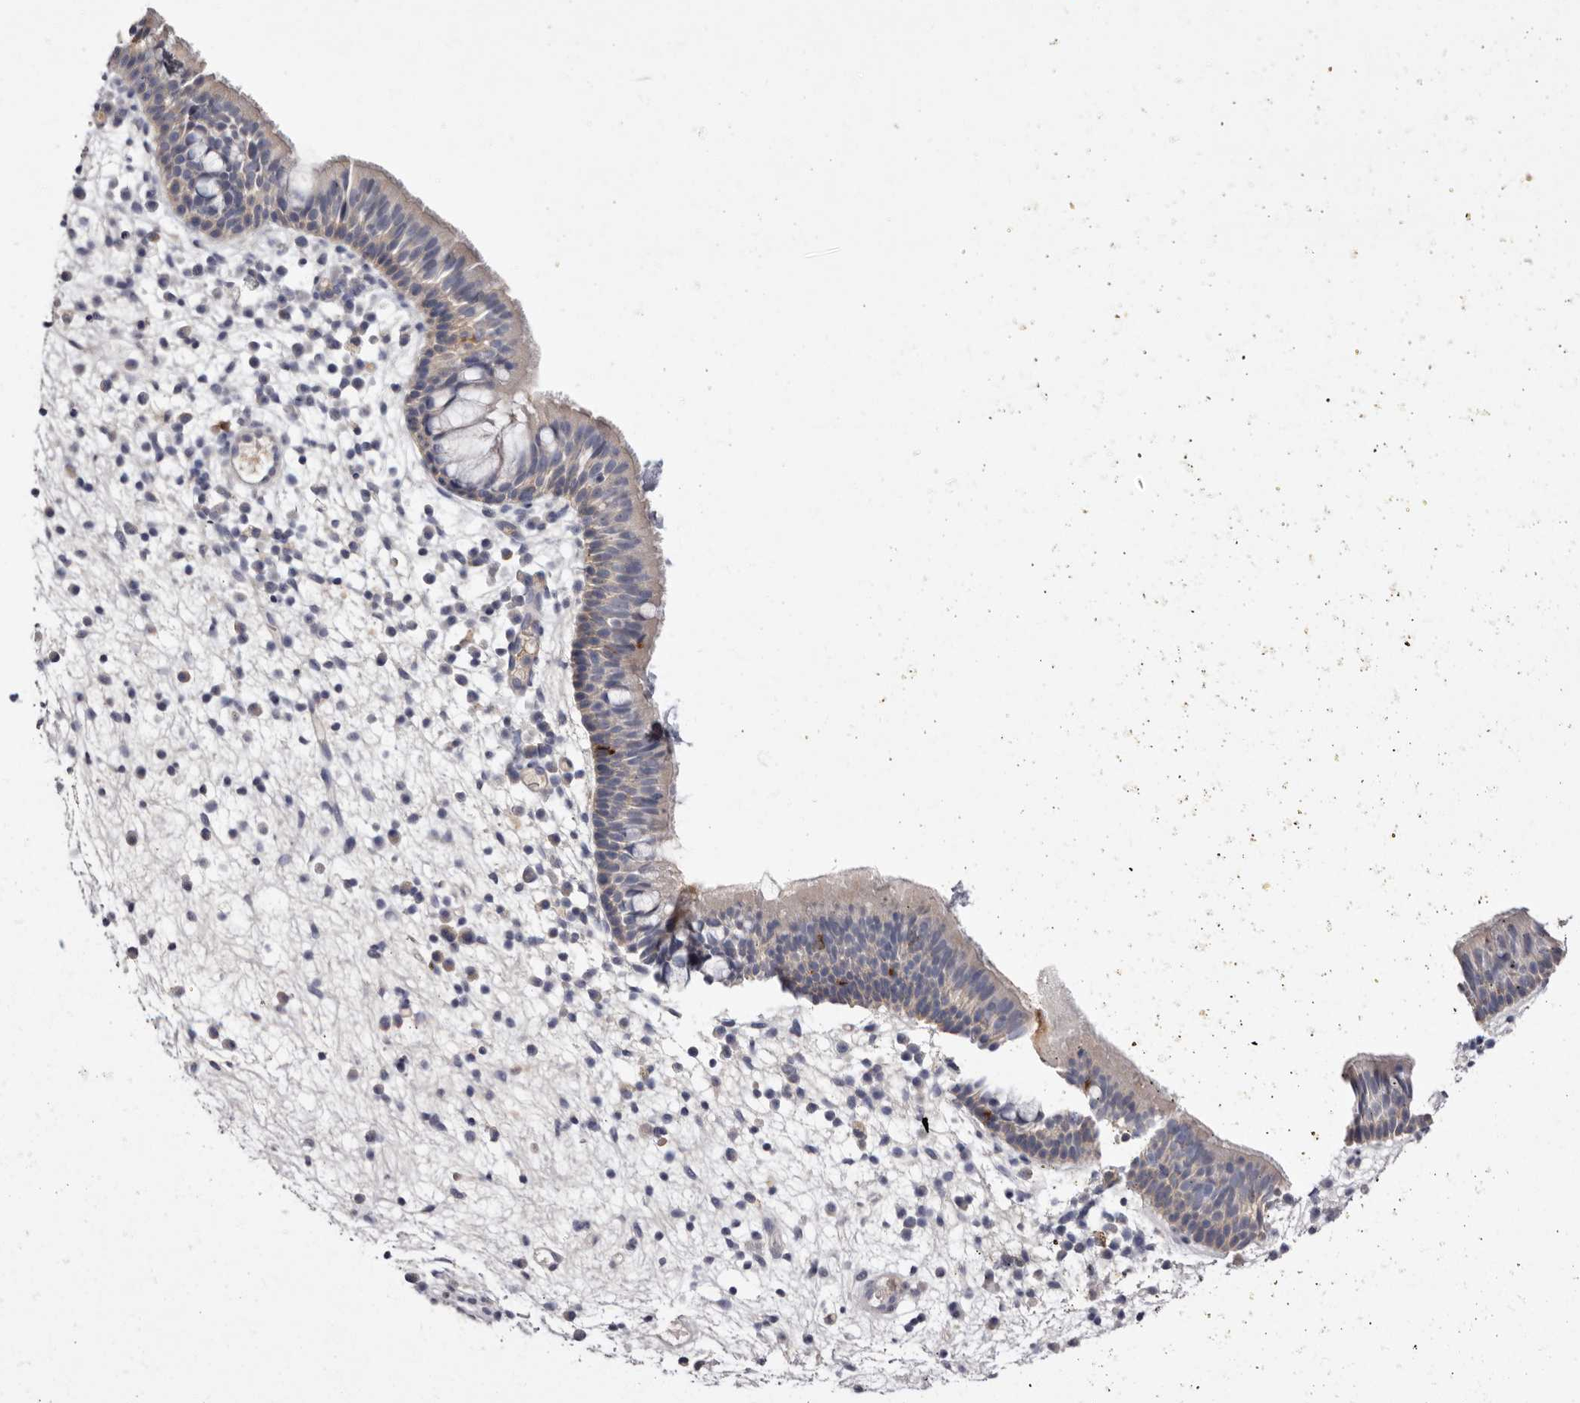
{"staining": {"intensity": "negative", "quantity": "none", "location": "none"}, "tissue": "nasopharynx", "cell_type": "Respiratory epithelial cells", "image_type": "normal", "snomed": [{"axis": "morphology", "description": "Normal tissue, NOS"}, {"axis": "morphology", "description": "Inflammation, NOS"}, {"axis": "morphology", "description": "Malignant melanoma, Metastatic site"}, {"axis": "topography", "description": "Nasopharynx"}], "caption": "Respiratory epithelial cells show no significant positivity in benign nasopharynx.", "gene": "S1PR5", "patient": {"sex": "male", "age": 70}}